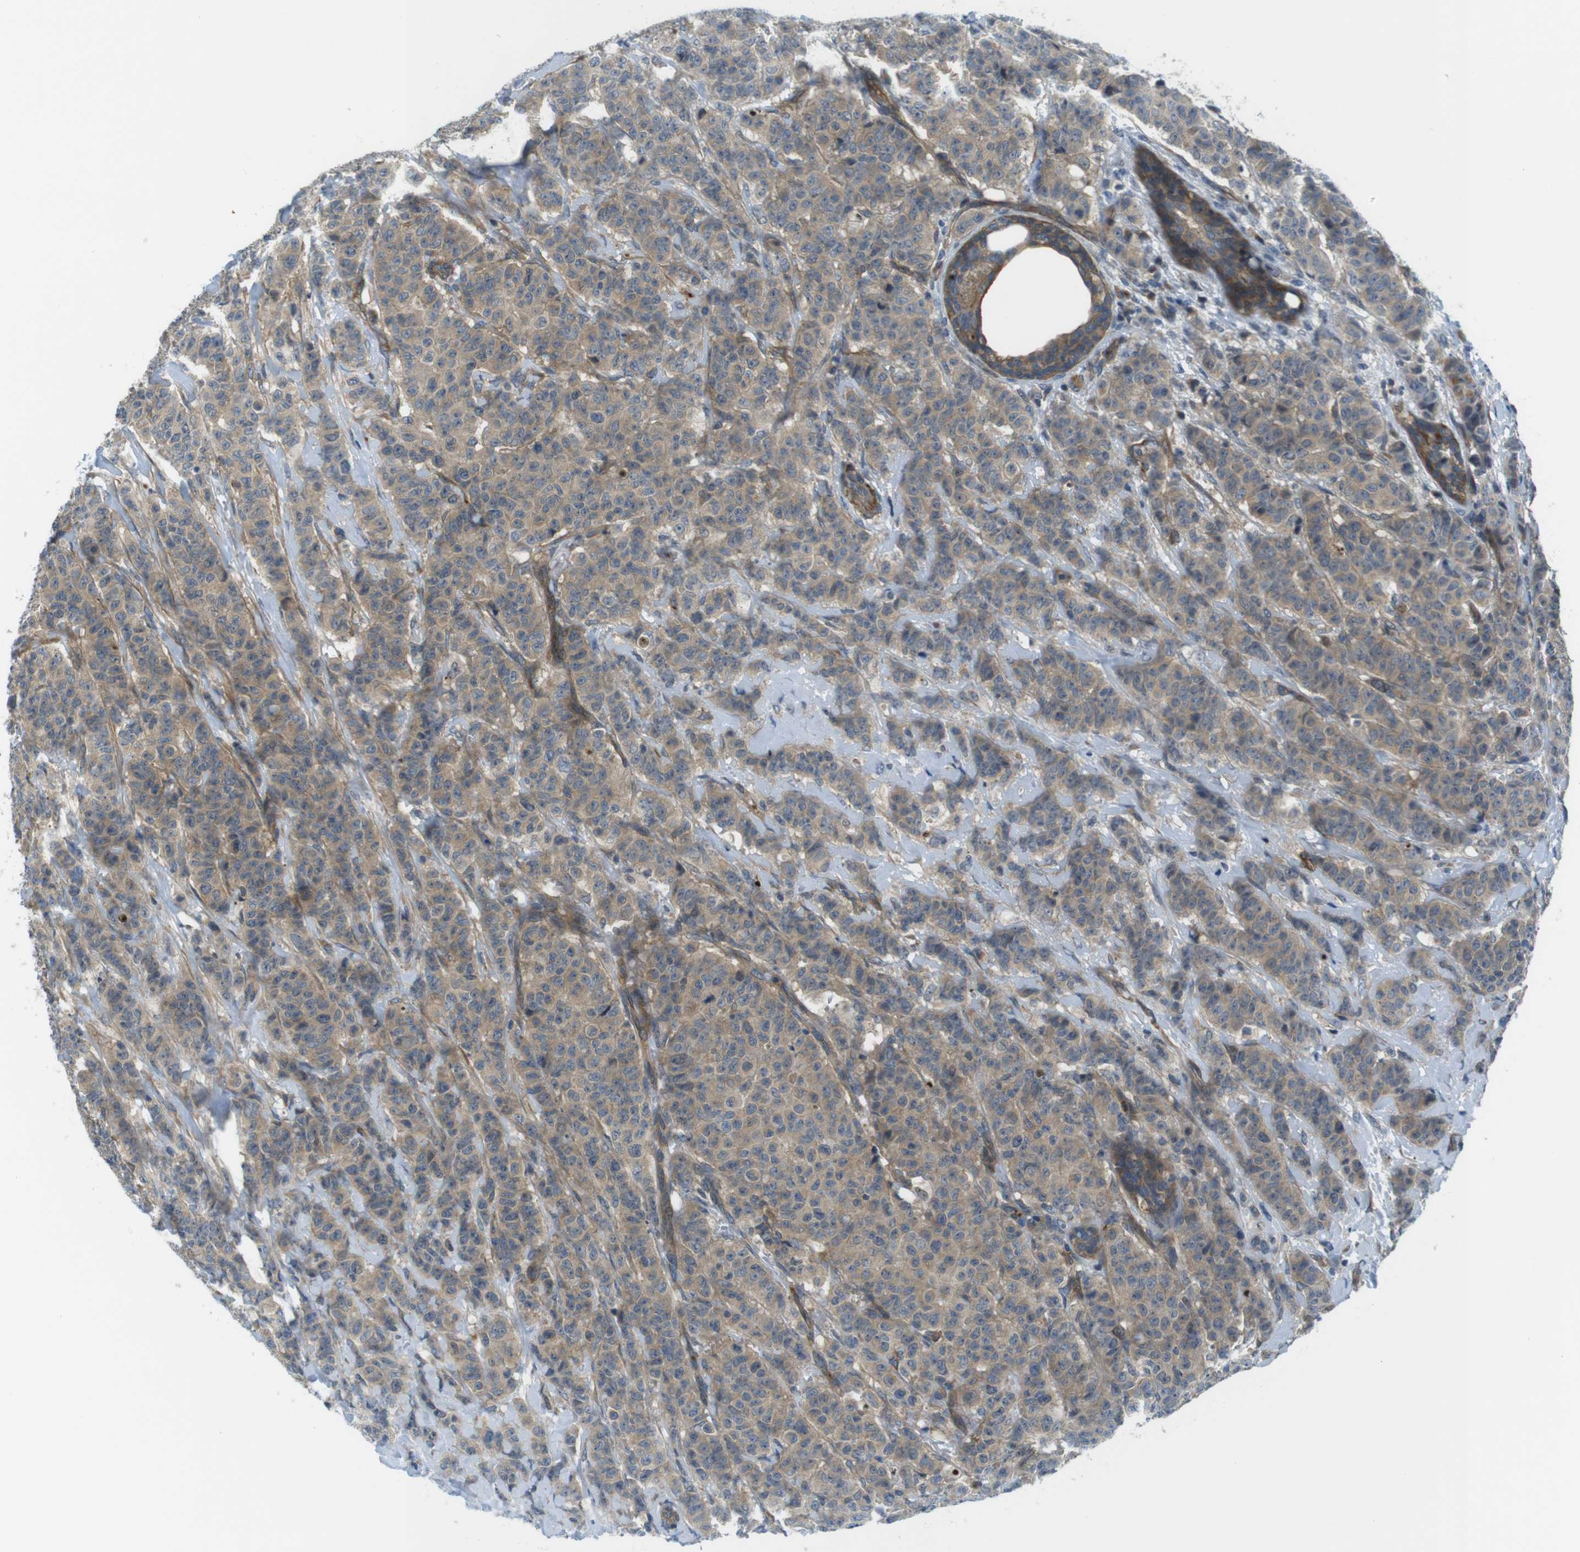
{"staining": {"intensity": "moderate", "quantity": ">75%", "location": "cytoplasmic/membranous"}, "tissue": "breast cancer", "cell_type": "Tumor cells", "image_type": "cancer", "snomed": [{"axis": "morphology", "description": "Normal tissue, NOS"}, {"axis": "morphology", "description": "Duct carcinoma"}, {"axis": "topography", "description": "Breast"}], "caption": "Protein staining reveals moderate cytoplasmic/membranous positivity in approximately >75% of tumor cells in breast cancer (infiltrating ductal carcinoma). The staining was performed using DAB to visualize the protein expression in brown, while the nuclei were stained in blue with hematoxylin (Magnification: 20x).", "gene": "TSC1", "patient": {"sex": "female", "age": 40}}